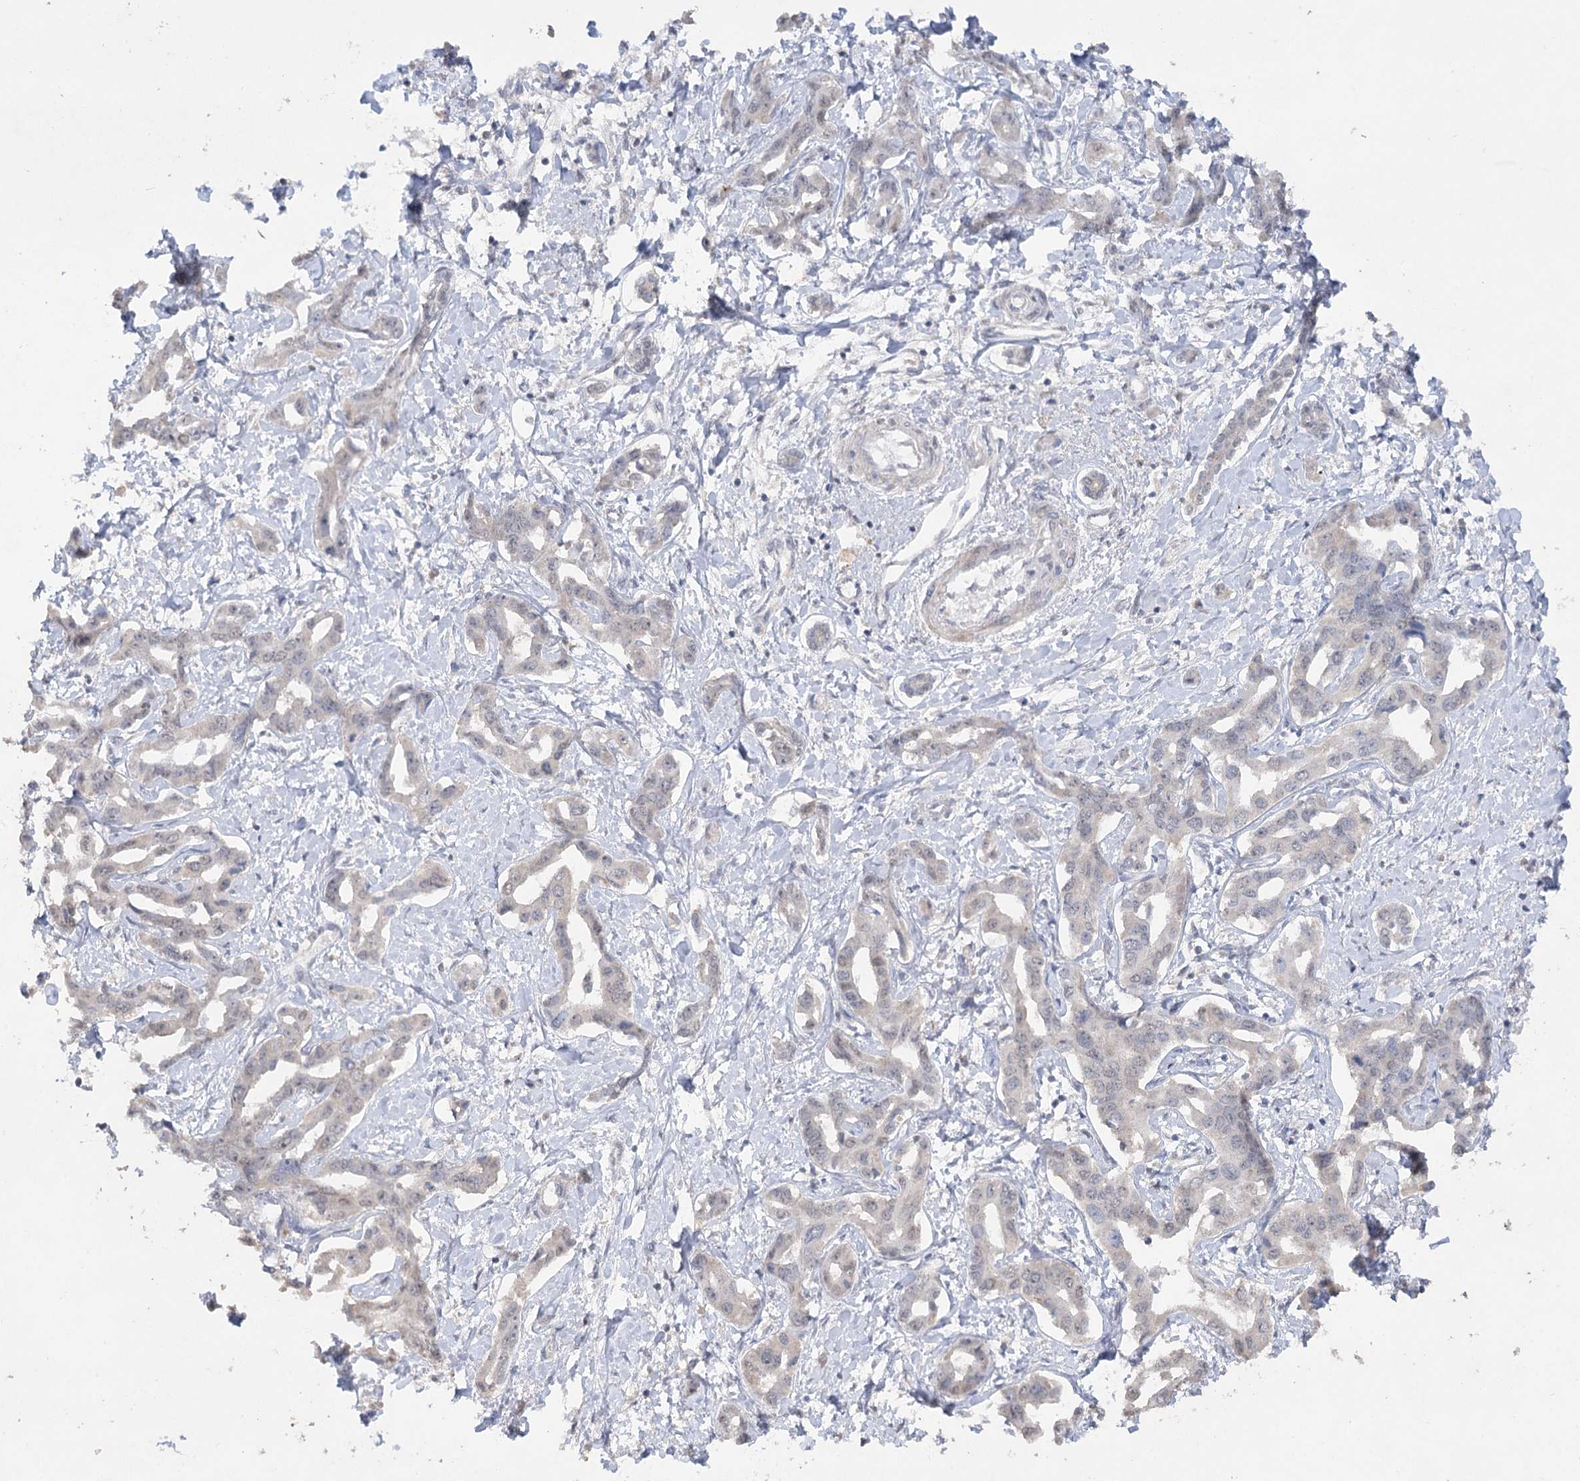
{"staining": {"intensity": "negative", "quantity": "none", "location": "none"}, "tissue": "liver cancer", "cell_type": "Tumor cells", "image_type": "cancer", "snomed": [{"axis": "morphology", "description": "Cholangiocarcinoma"}, {"axis": "topography", "description": "Liver"}], "caption": "An image of liver cancer stained for a protein demonstrates no brown staining in tumor cells.", "gene": "TRAF3IP1", "patient": {"sex": "male", "age": 59}}